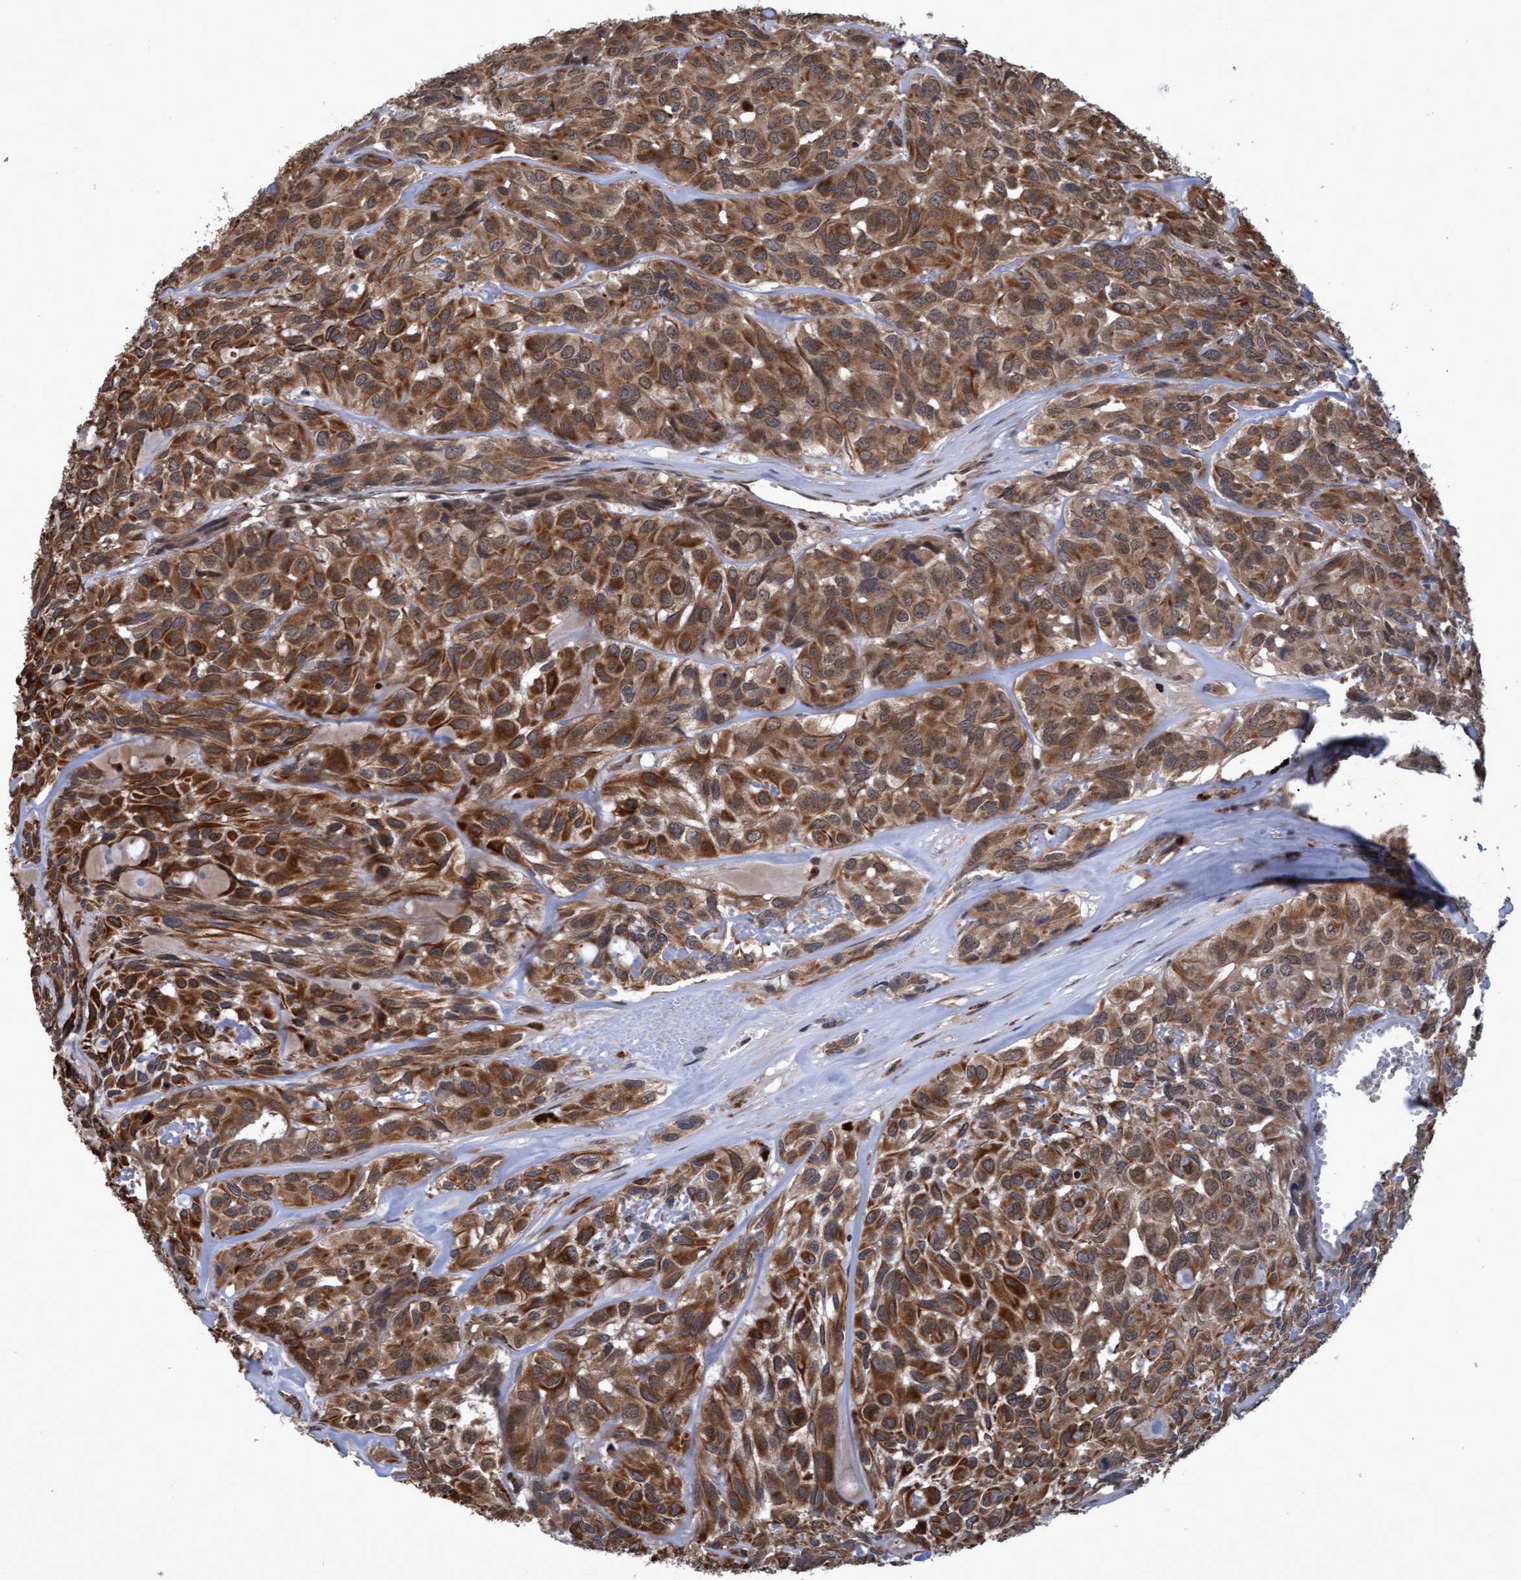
{"staining": {"intensity": "moderate", "quantity": ">75%", "location": "cytoplasmic/membranous"}, "tissue": "head and neck cancer", "cell_type": "Tumor cells", "image_type": "cancer", "snomed": [{"axis": "morphology", "description": "Adenocarcinoma, NOS"}, {"axis": "topography", "description": "Salivary gland, NOS"}, {"axis": "topography", "description": "Head-Neck"}], "caption": "This image shows immunohistochemistry staining of head and neck cancer (adenocarcinoma), with medium moderate cytoplasmic/membranous expression in about >75% of tumor cells.", "gene": "PSMB6", "patient": {"sex": "female", "age": 76}}